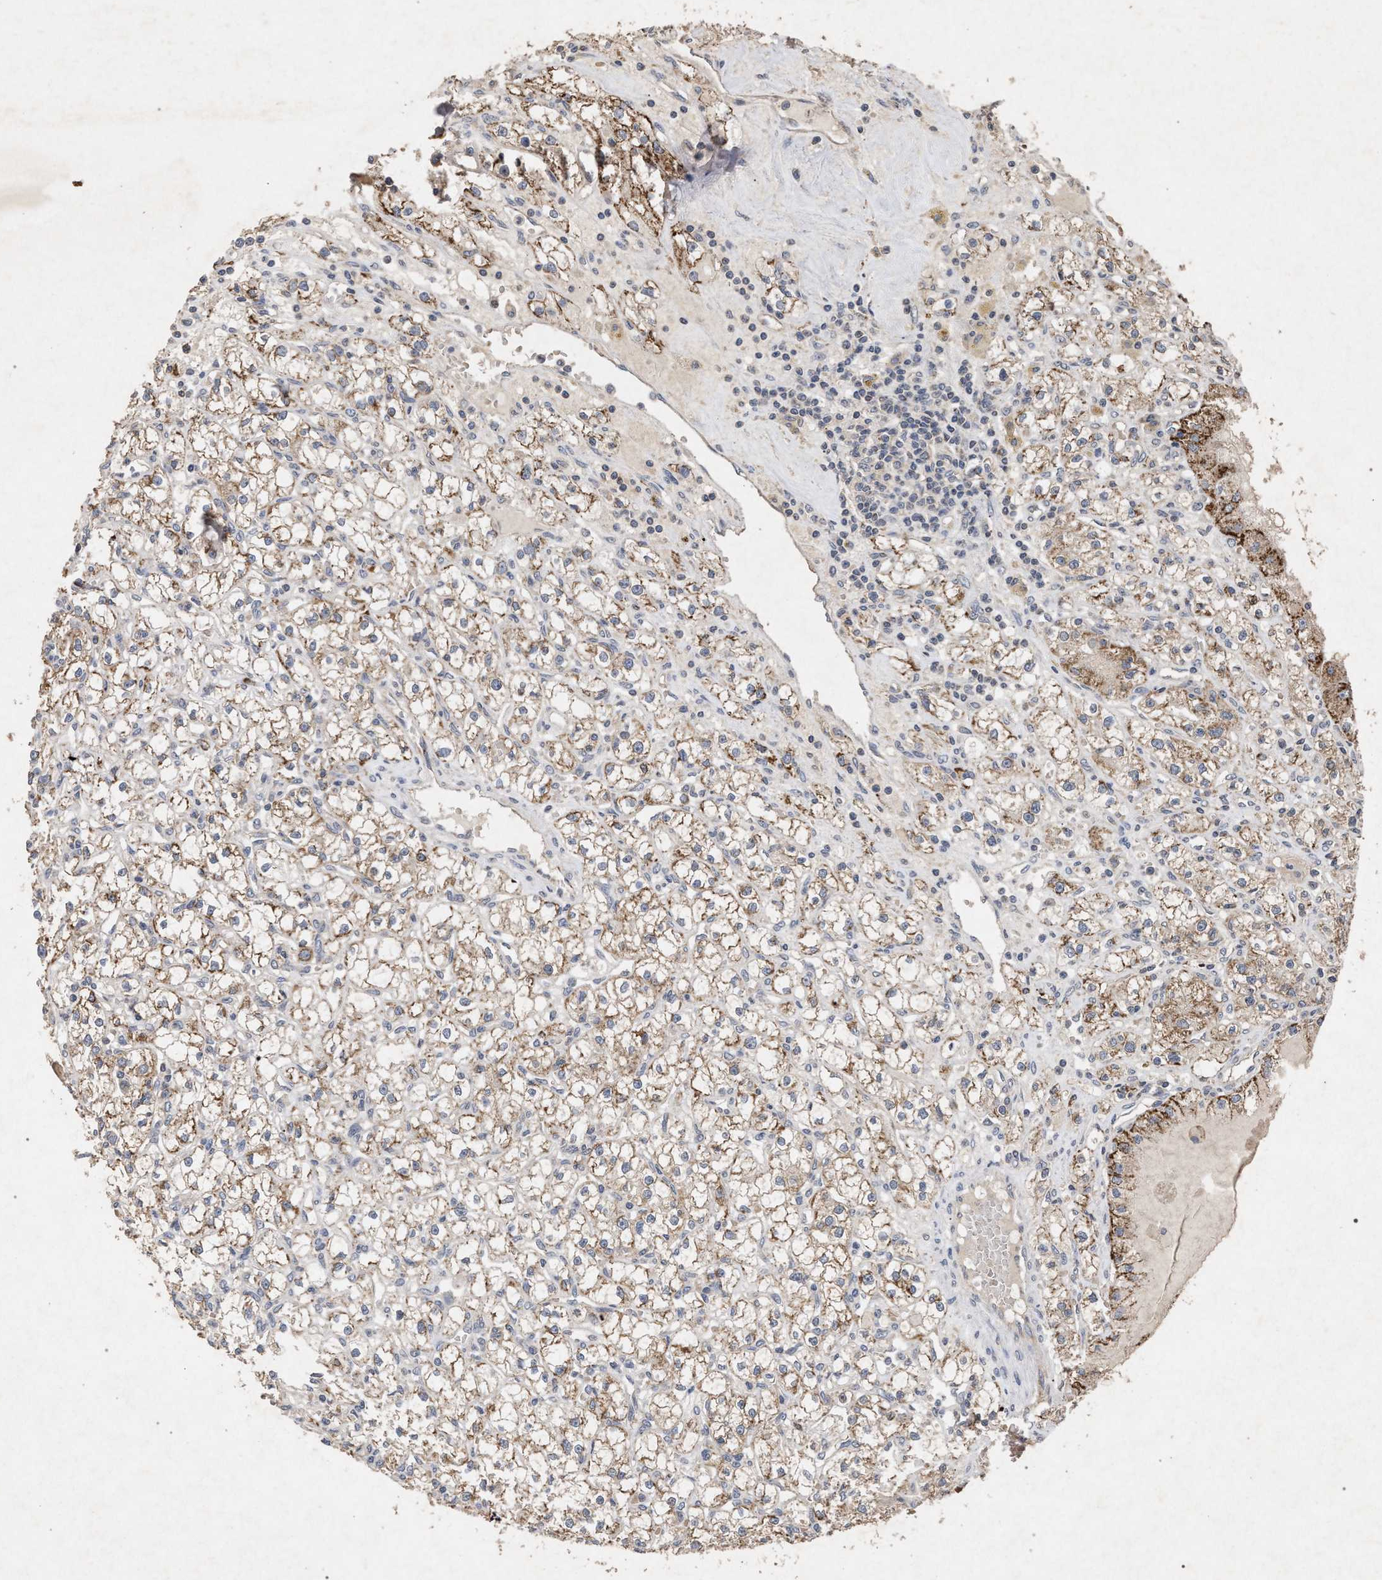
{"staining": {"intensity": "moderate", "quantity": ">75%", "location": "cytoplasmic/membranous"}, "tissue": "renal cancer", "cell_type": "Tumor cells", "image_type": "cancer", "snomed": [{"axis": "morphology", "description": "Adenocarcinoma, NOS"}, {"axis": "topography", "description": "Kidney"}], "caption": "Human adenocarcinoma (renal) stained with a protein marker shows moderate staining in tumor cells.", "gene": "PKD2L1", "patient": {"sex": "male", "age": 56}}